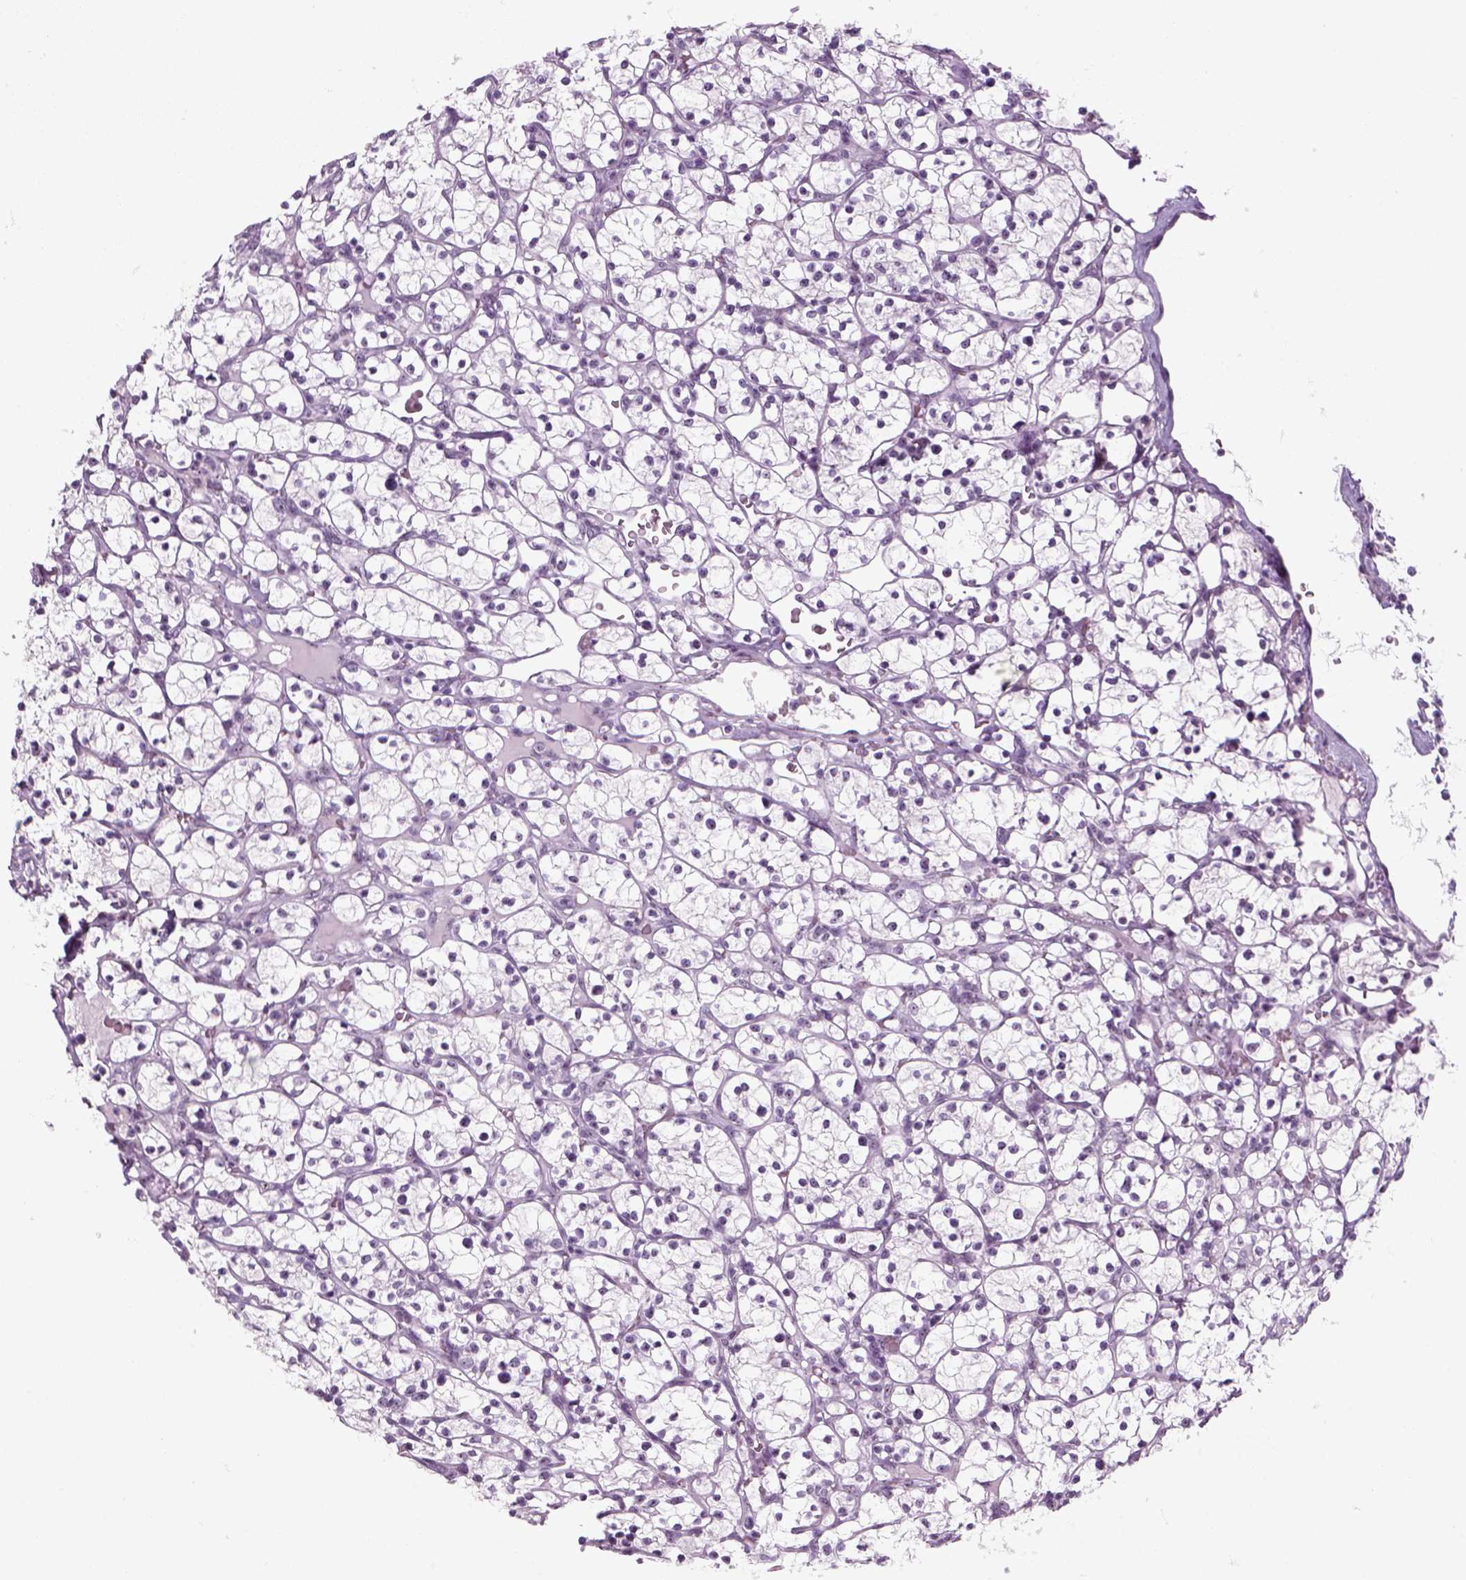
{"staining": {"intensity": "negative", "quantity": "none", "location": "none"}, "tissue": "renal cancer", "cell_type": "Tumor cells", "image_type": "cancer", "snomed": [{"axis": "morphology", "description": "Adenocarcinoma, NOS"}, {"axis": "topography", "description": "Kidney"}], "caption": "High magnification brightfield microscopy of adenocarcinoma (renal) stained with DAB (3,3'-diaminobenzidine) (brown) and counterstained with hematoxylin (blue): tumor cells show no significant positivity.", "gene": "ZNF865", "patient": {"sex": "female", "age": 64}}